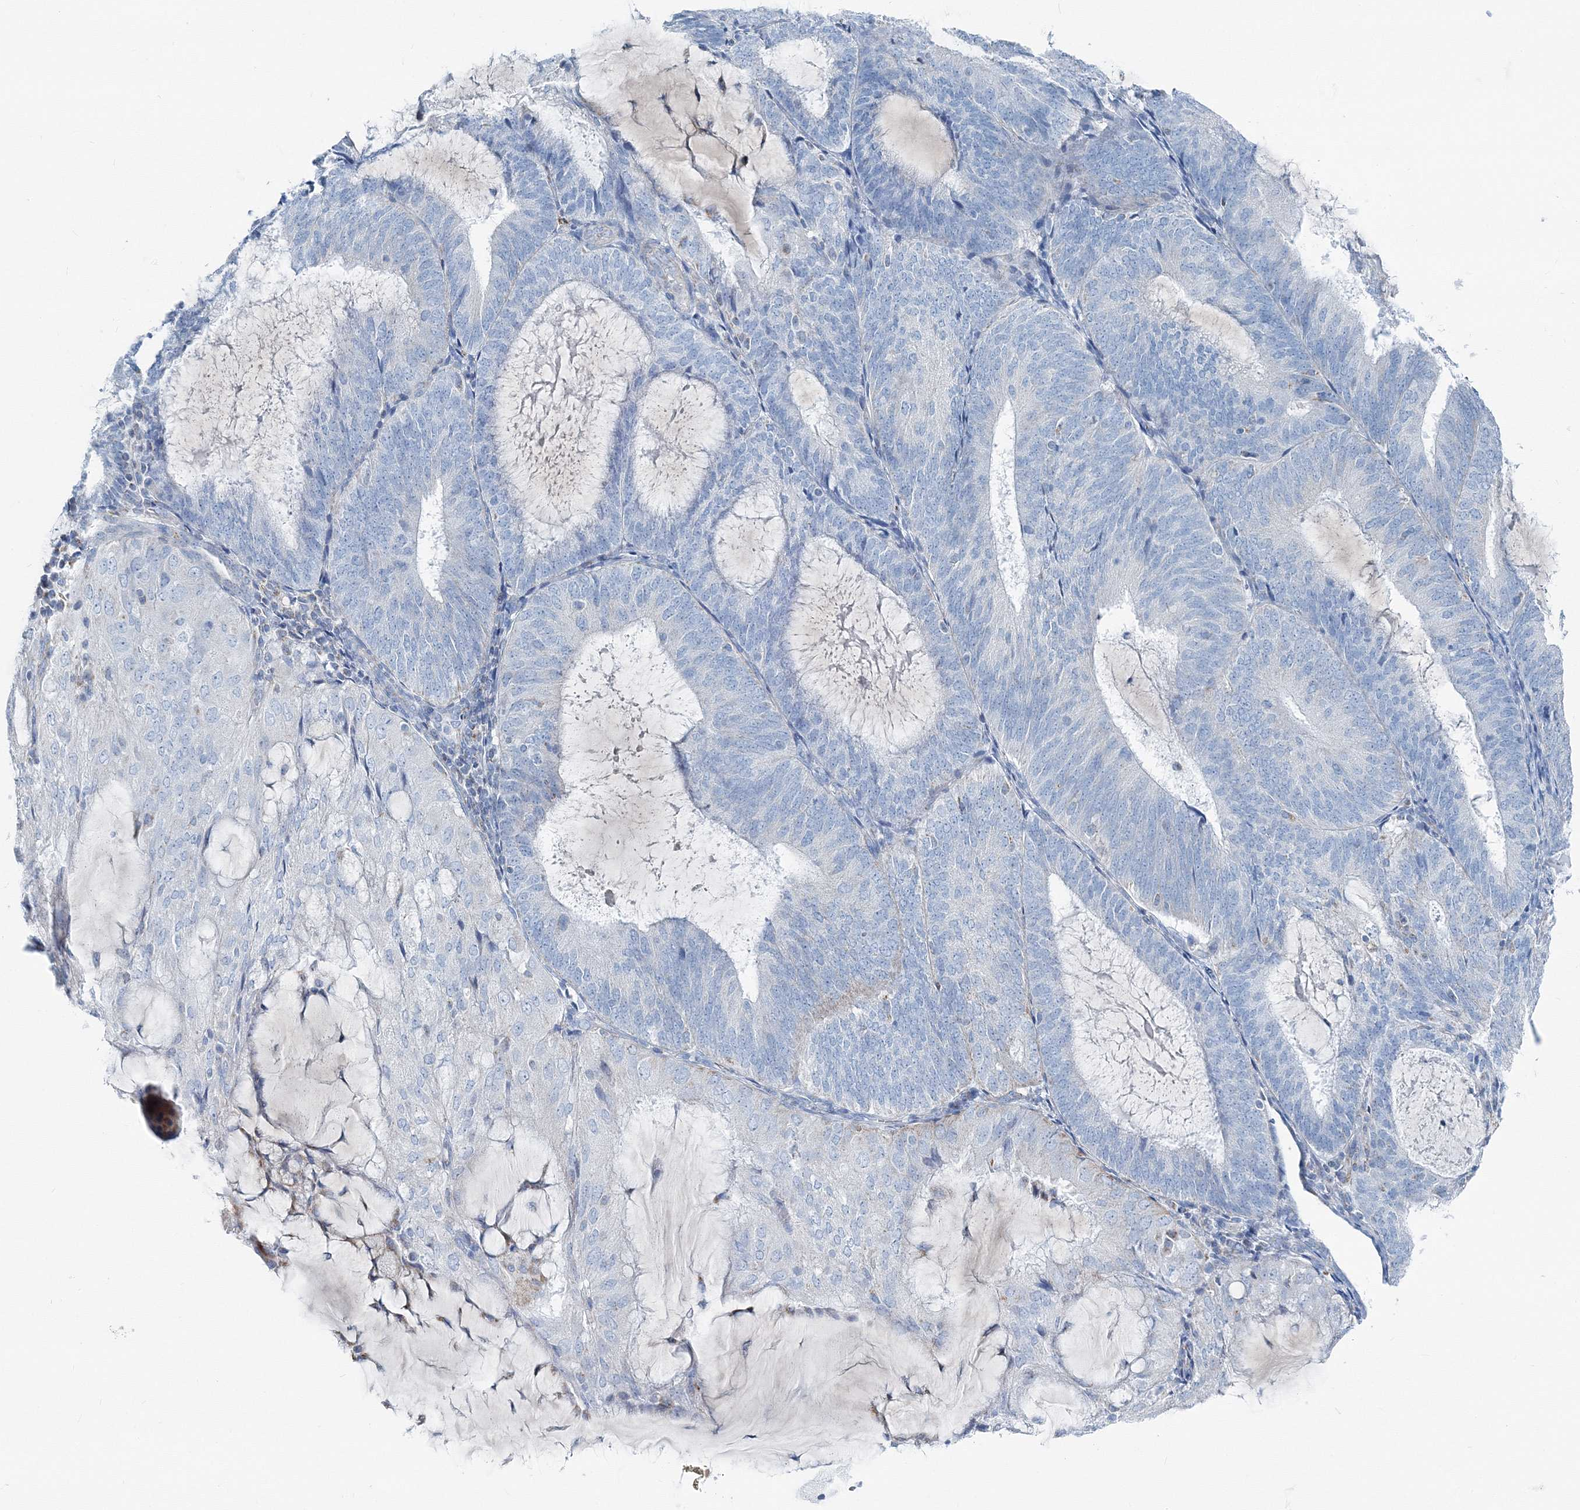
{"staining": {"intensity": "negative", "quantity": "none", "location": "none"}, "tissue": "endometrial cancer", "cell_type": "Tumor cells", "image_type": "cancer", "snomed": [{"axis": "morphology", "description": "Adenocarcinoma, NOS"}, {"axis": "topography", "description": "Endometrium"}], "caption": "The micrograph displays no staining of tumor cells in endometrial cancer.", "gene": "GABARAPL2", "patient": {"sex": "female", "age": 81}}